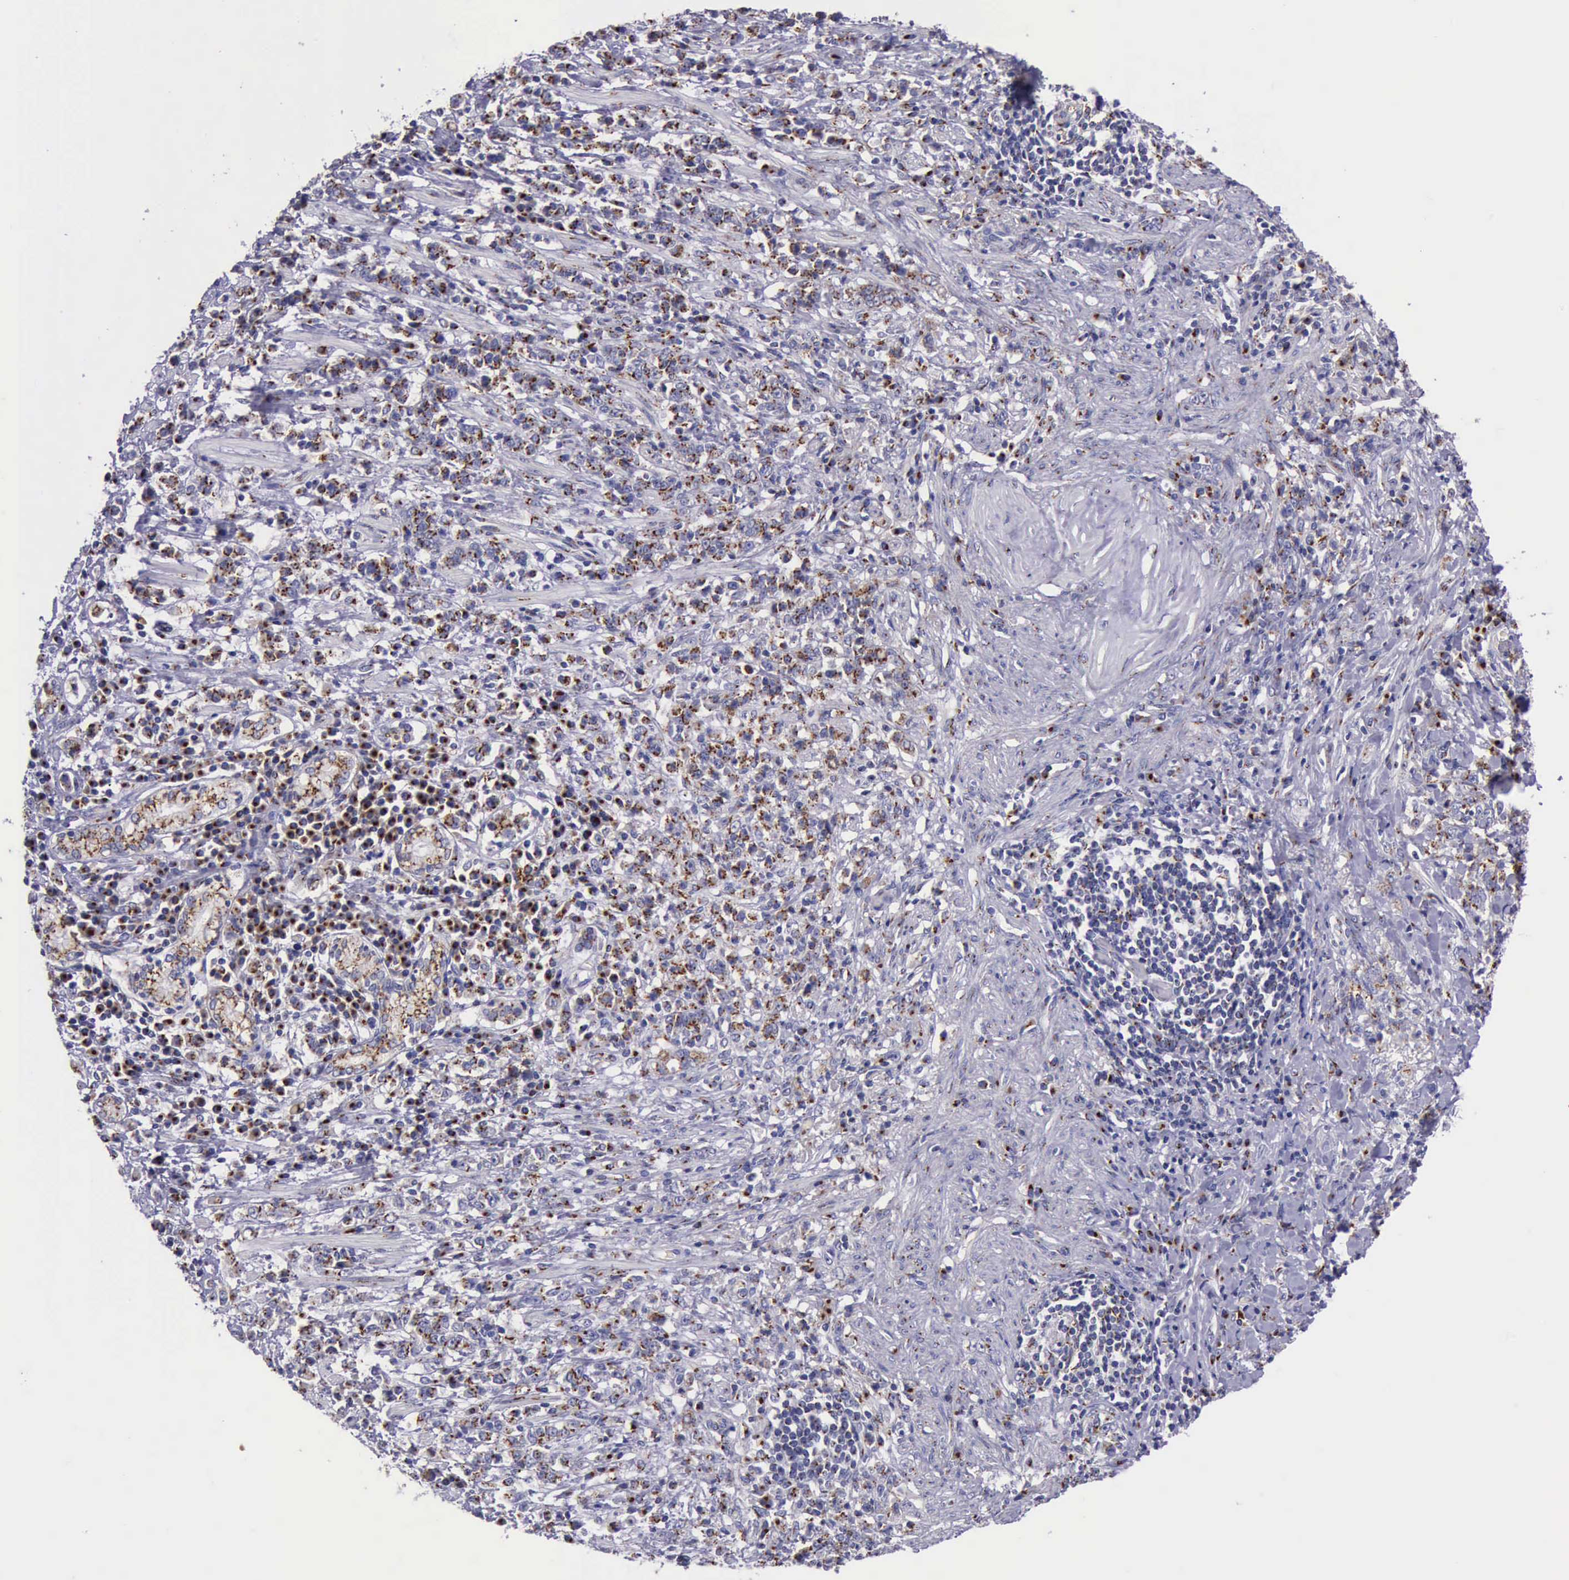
{"staining": {"intensity": "strong", "quantity": ">75%", "location": "cytoplasmic/membranous"}, "tissue": "stomach cancer", "cell_type": "Tumor cells", "image_type": "cancer", "snomed": [{"axis": "morphology", "description": "Adenocarcinoma, NOS"}, {"axis": "topography", "description": "Stomach, lower"}], "caption": "The photomicrograph demonstrates immunohistochemical staining of stomach cancer (adenocarcinoma). There is strong cytoplasmic/membranous positivity is present in approximately >75% of tumor cells.", "gene": "GOLGA5", "patient": {"sex": "male", "age": 88}}